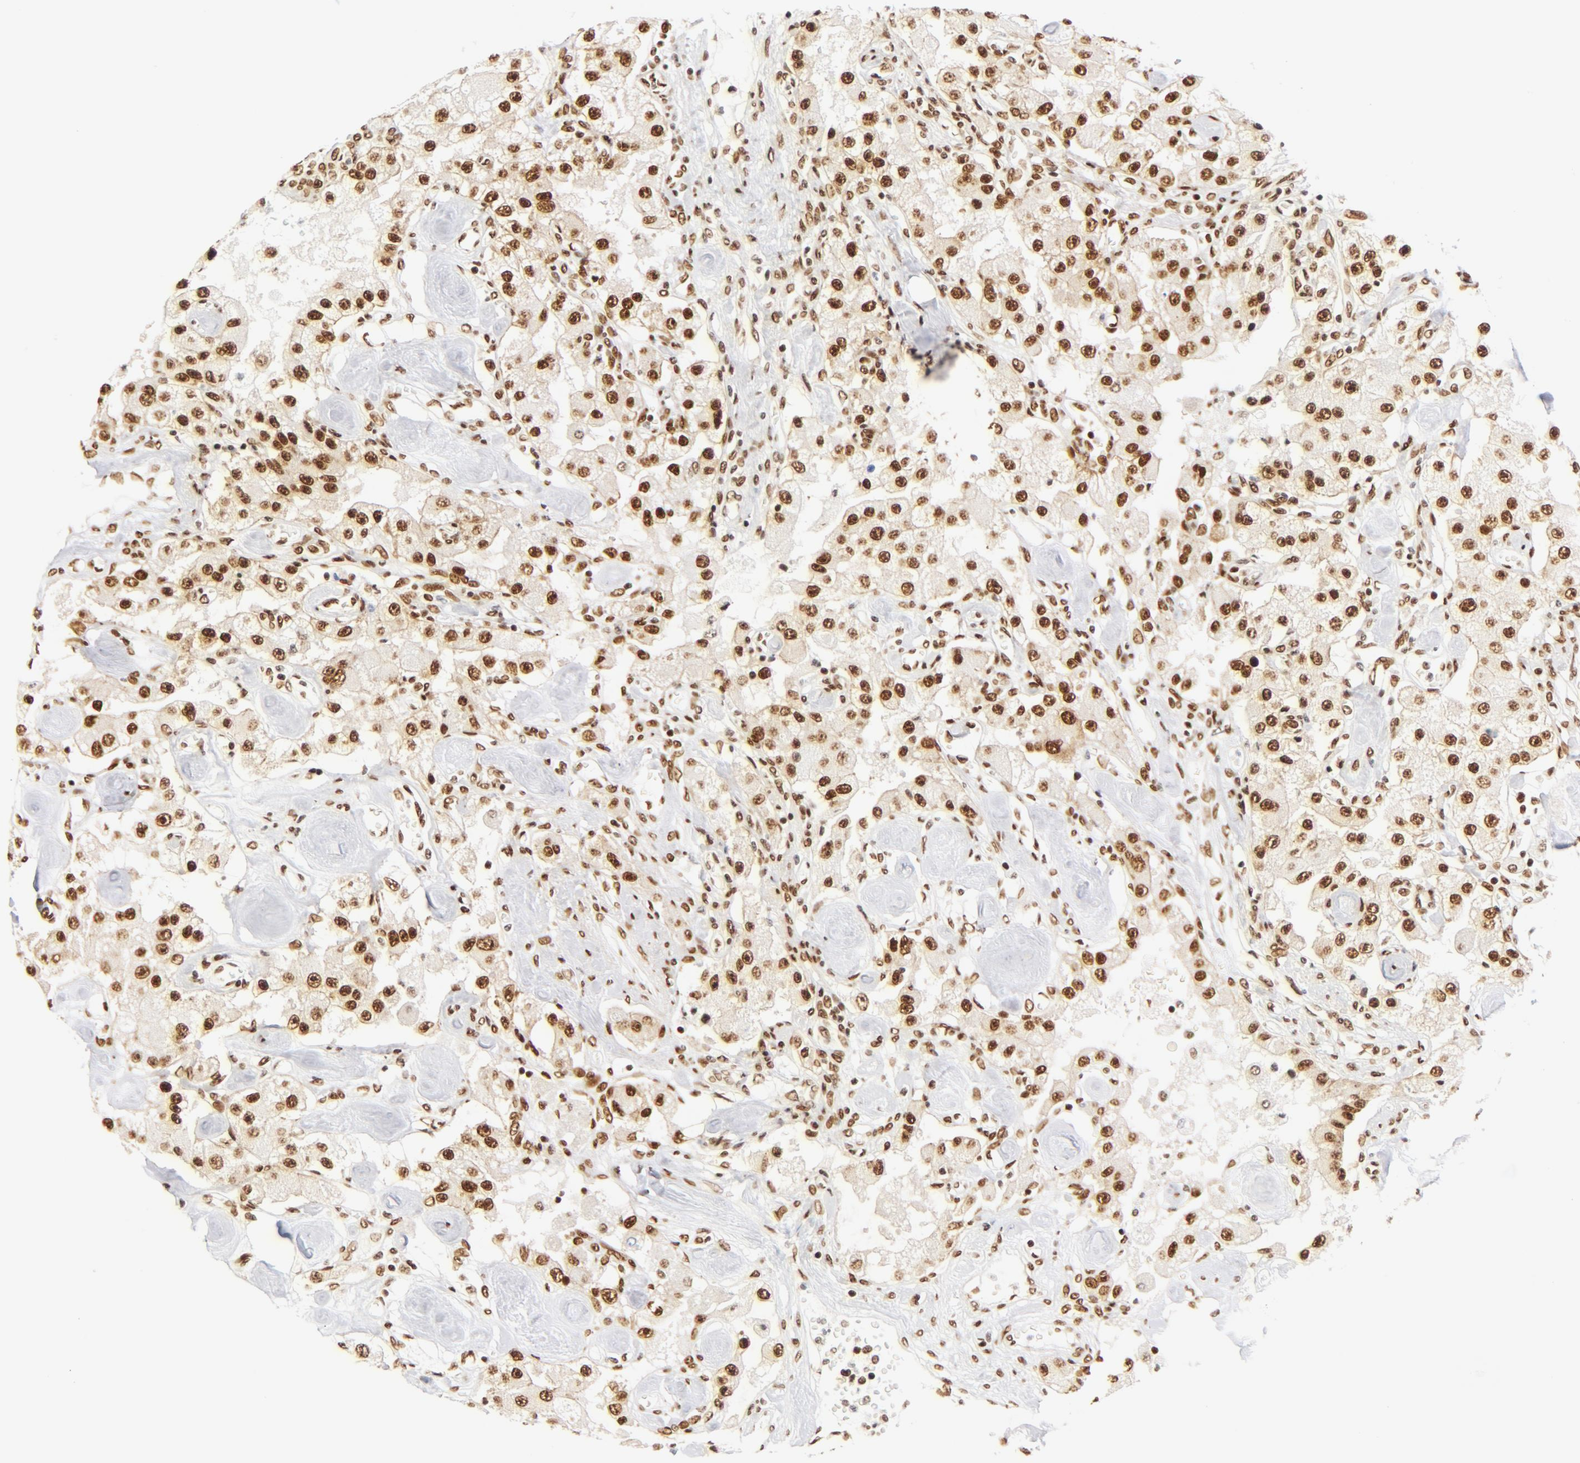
{"staining": {"intensity": "strong", "quantity": ">75%", "location": "nuclear"}, "tissue": "carcinoid", "cell_type": "Tumor cells", "image_type": "cancer", "snomed": [{"axis": "morphology", "description": "Carcinoid, malignant, NOS"}, {"axis": "topography", "description": "Pancreas"}], "caption": "Protein positivity by immunohistochemistry shows strong nuclear expression in approximately >75% of tumor cells in malignant carcinoid. Immunohistochemistry stains the protein in brown and the nuclei are stained blue.", "gene": "CTBP1", "patient": {"sex": "male", "age": 41}}